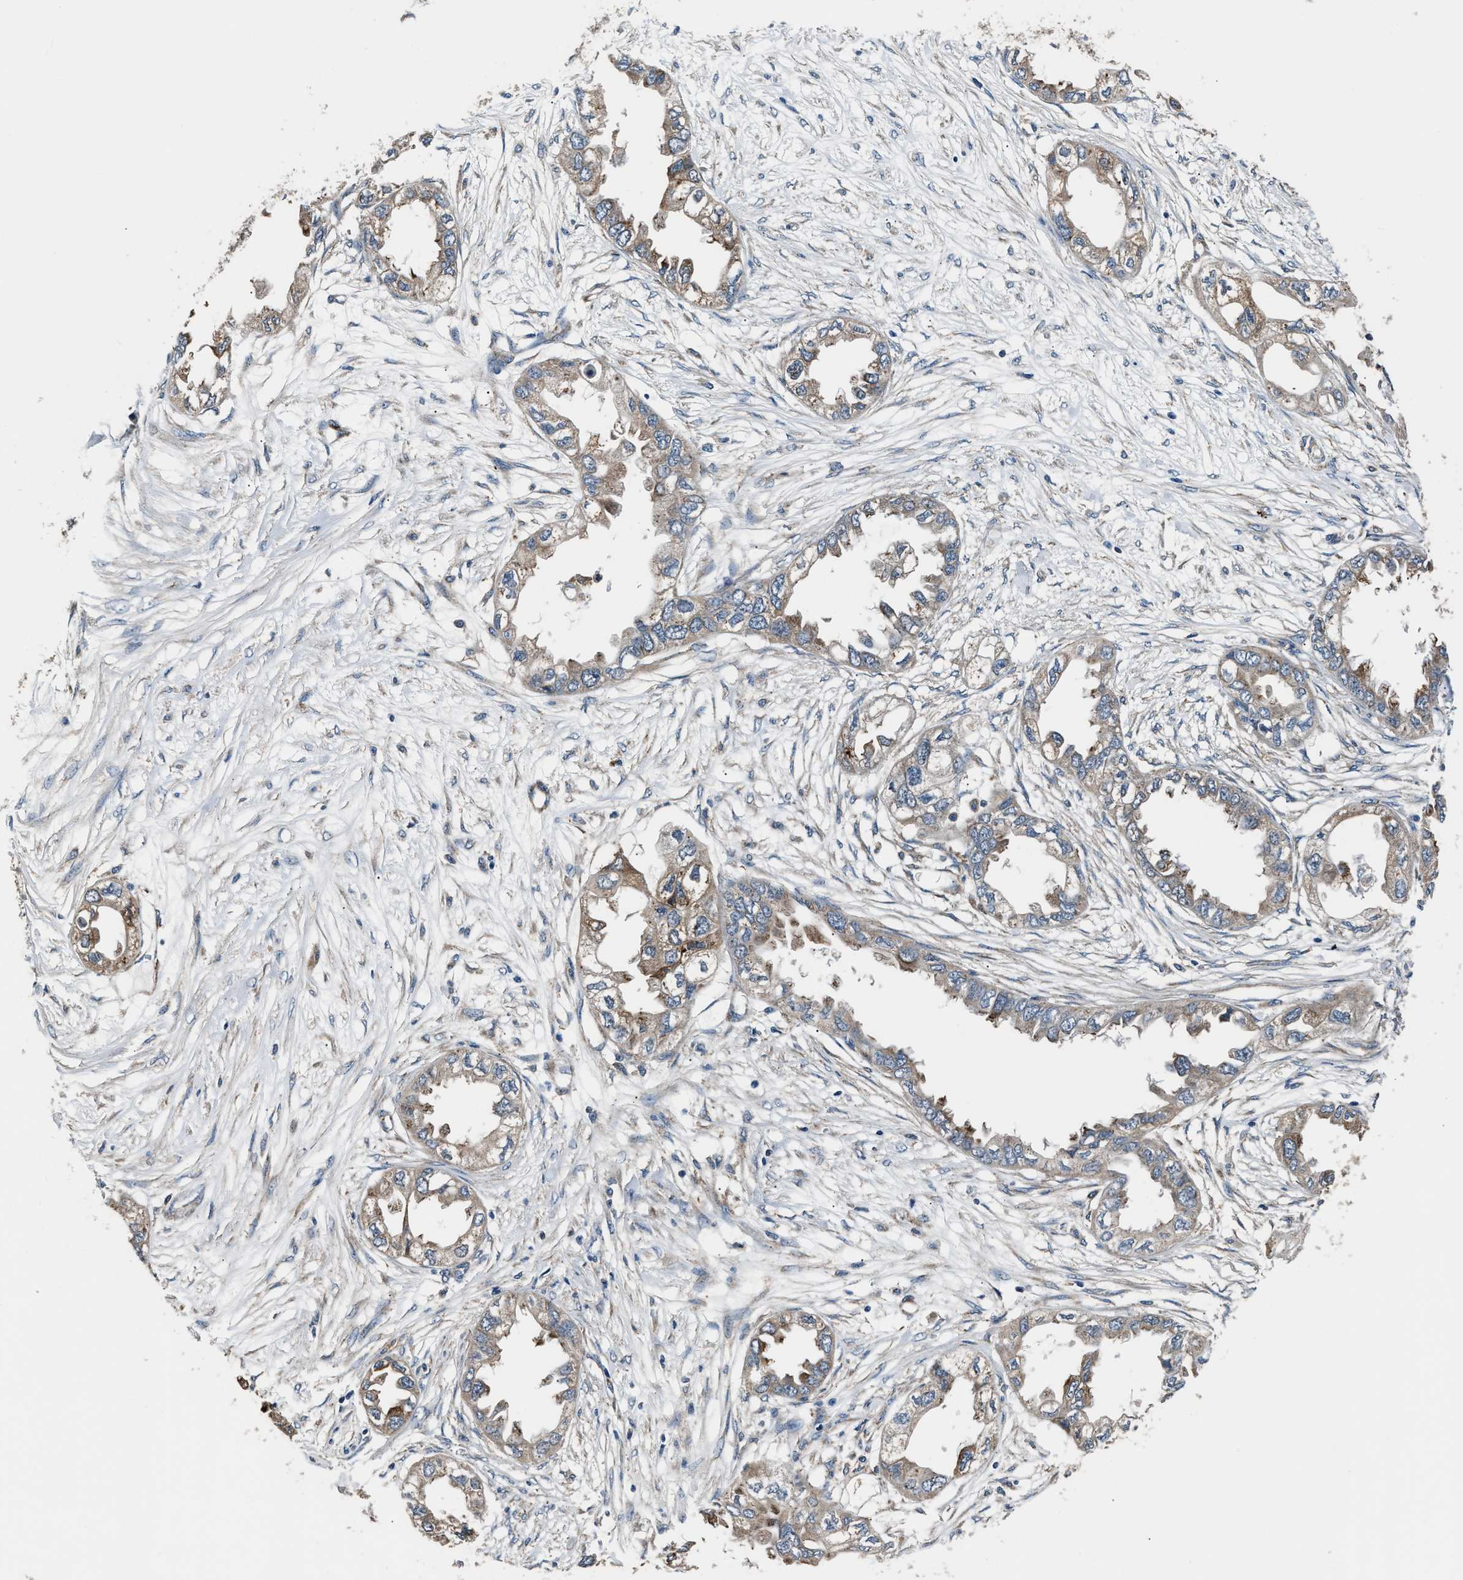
{"staining": {"intensity": "moderate", "quantity": "25%-75%", "location": "cytoplasmic/membranous"}, "tissue": "endometrial cancer", "cell_type": "Tumor cells", "image_type": "cancer", "snomed": [{"axis": "morphology", "description": "Adenocarcinoma, NOS"}, {"axis": "topography", "description": "Endometrium"}], "caption": "Human endometrial adenocarcinoma stained with a protein marker demonstrates moderate staining in tumor cells.", "gene": "IMPDH2", "patient": {"sex": "female", "age": 67}}